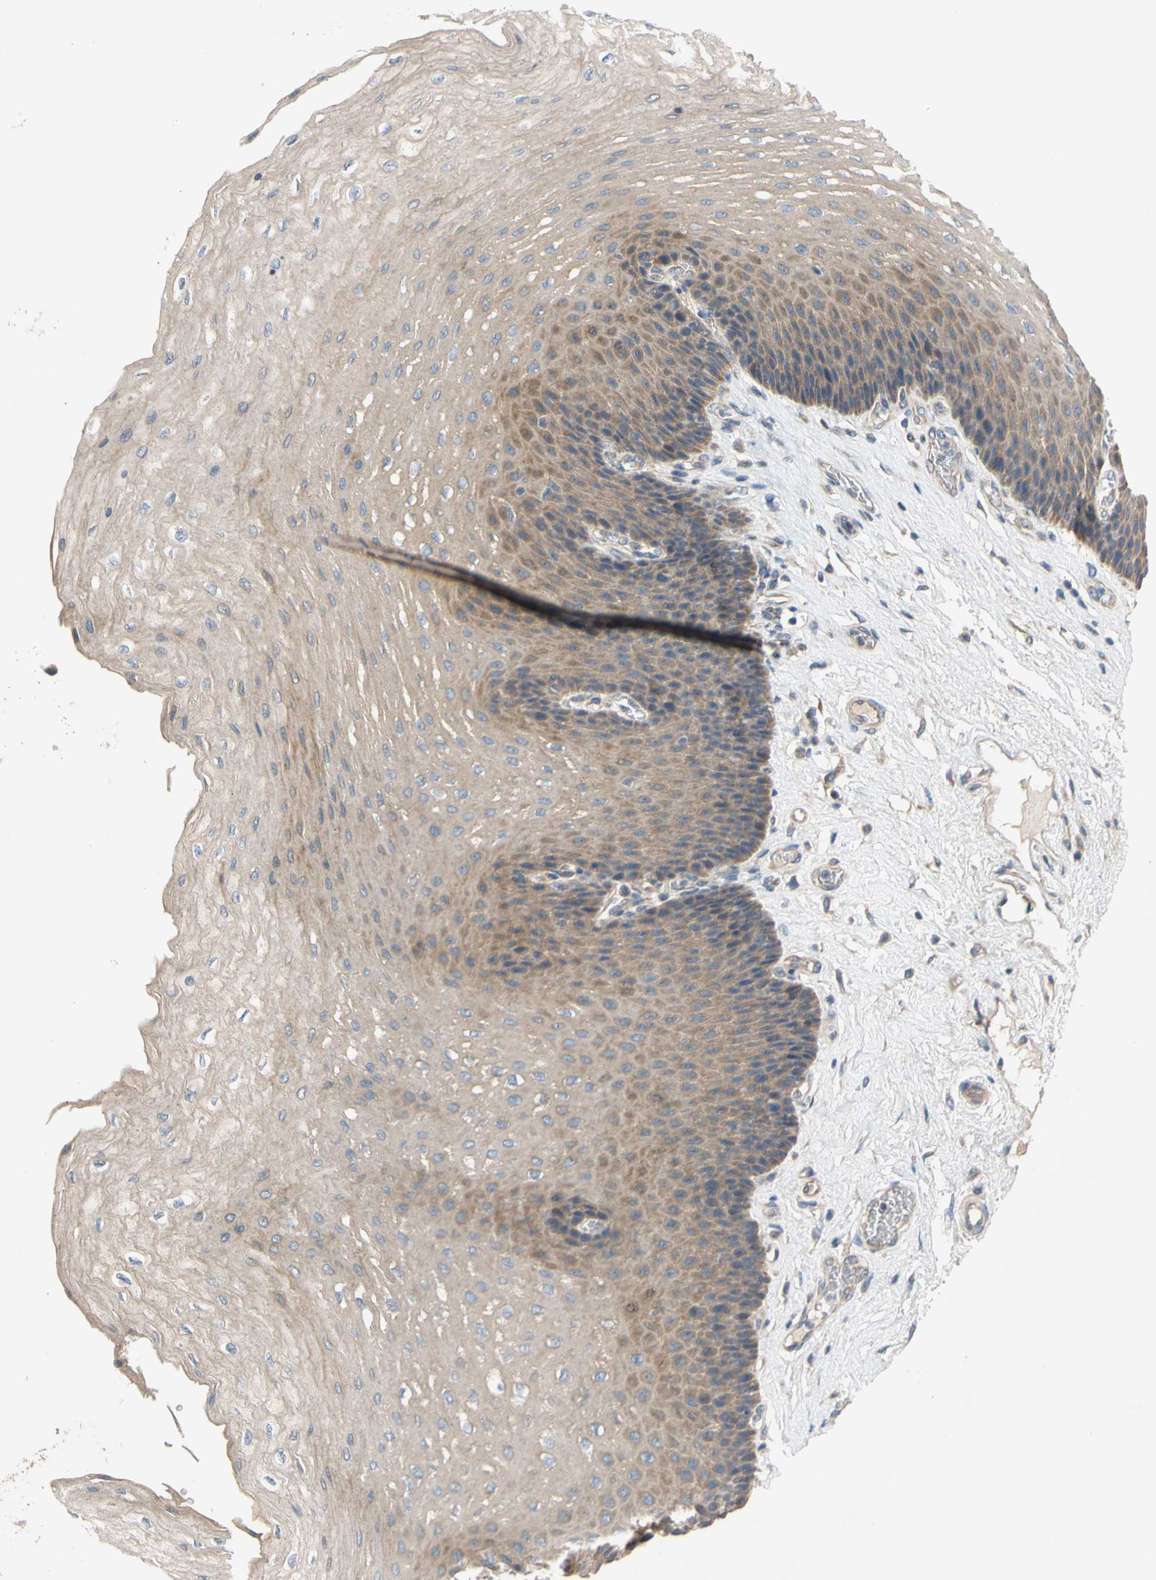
{"staining": {"intensity": "moderate", "quantity": ">75%", "location": "cytoplasmic/membranous"}, "tissue": "esophagus", "cell_type": "Squamous epithelial cells", "image_type": "normal", "snomed": [{"axis": "morphology", "description": "Normal tissue, NOS"}, {"axis": "topography", "description": "Esophagus"}], "caption": "Immunohistochemistry (IHC) image of normal human esophagus stained for a protein (brown), which exhibits medium levels of moderate cytoplasmic/membranous staining in about >75% of squamous epithelial cells.", "gene": "MBTPS2", "patient": {"sex": "female", "age": 72}}